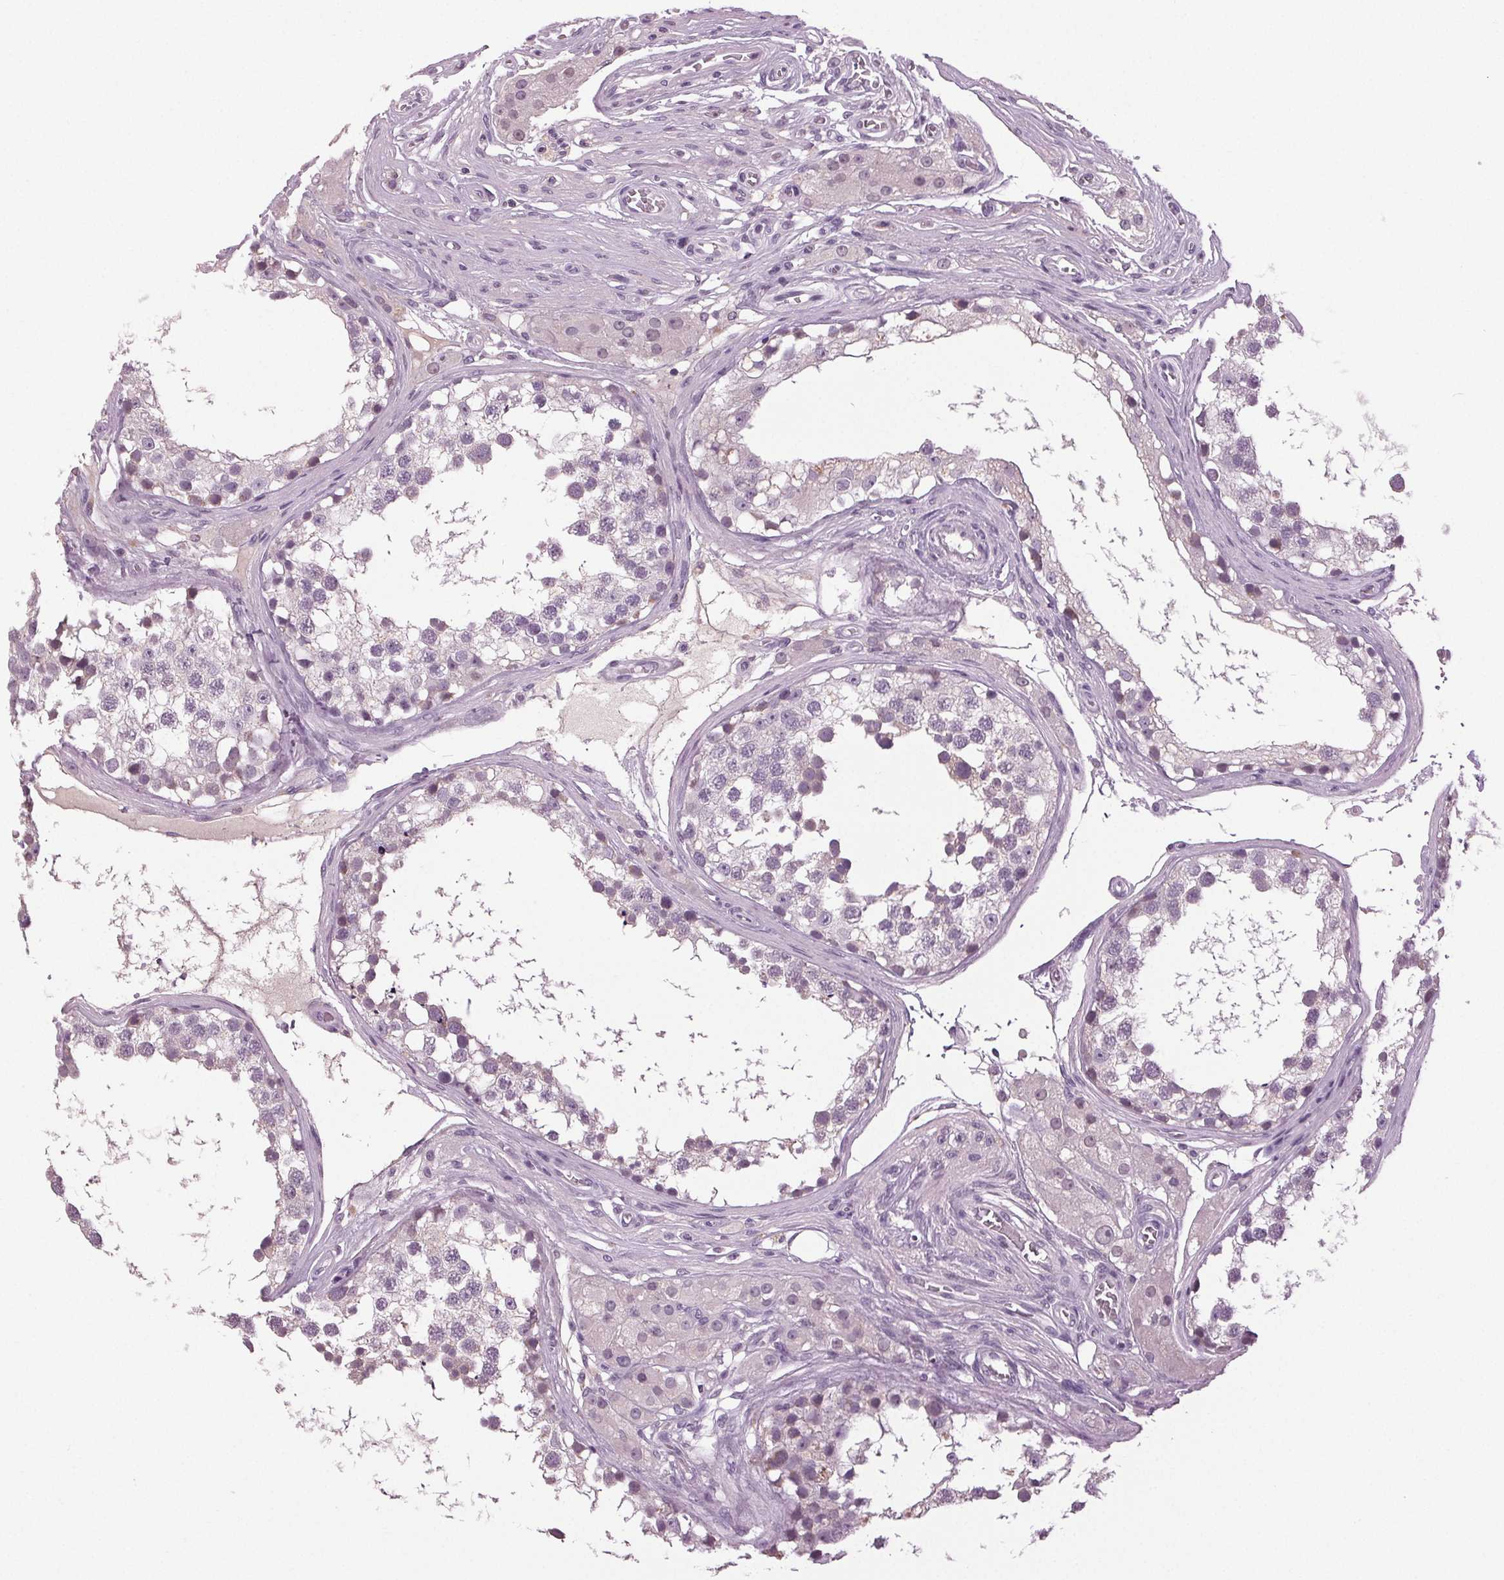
{"staining": {"intensity": "weak", "quantity": "<25%", "location": "cytoplasmic/membranous"}, "tissue": "testis", "cell_type": "Cells in seminiferous ducts", "image_type": "normal", "snomed": [{"axis": "morphology", "description": "Normal tissue, NOS"}, {"axis": "morphology", "description": "Seminoma, NOS"}, {"axis": "topography", "description": "Testis"}], "caption": "Photomicrograph shows no protein positivity in cells in seminiferous ducts of normal testis.", "gene": "DNAH12", "patient": {"sex": "male", "age": 65}}